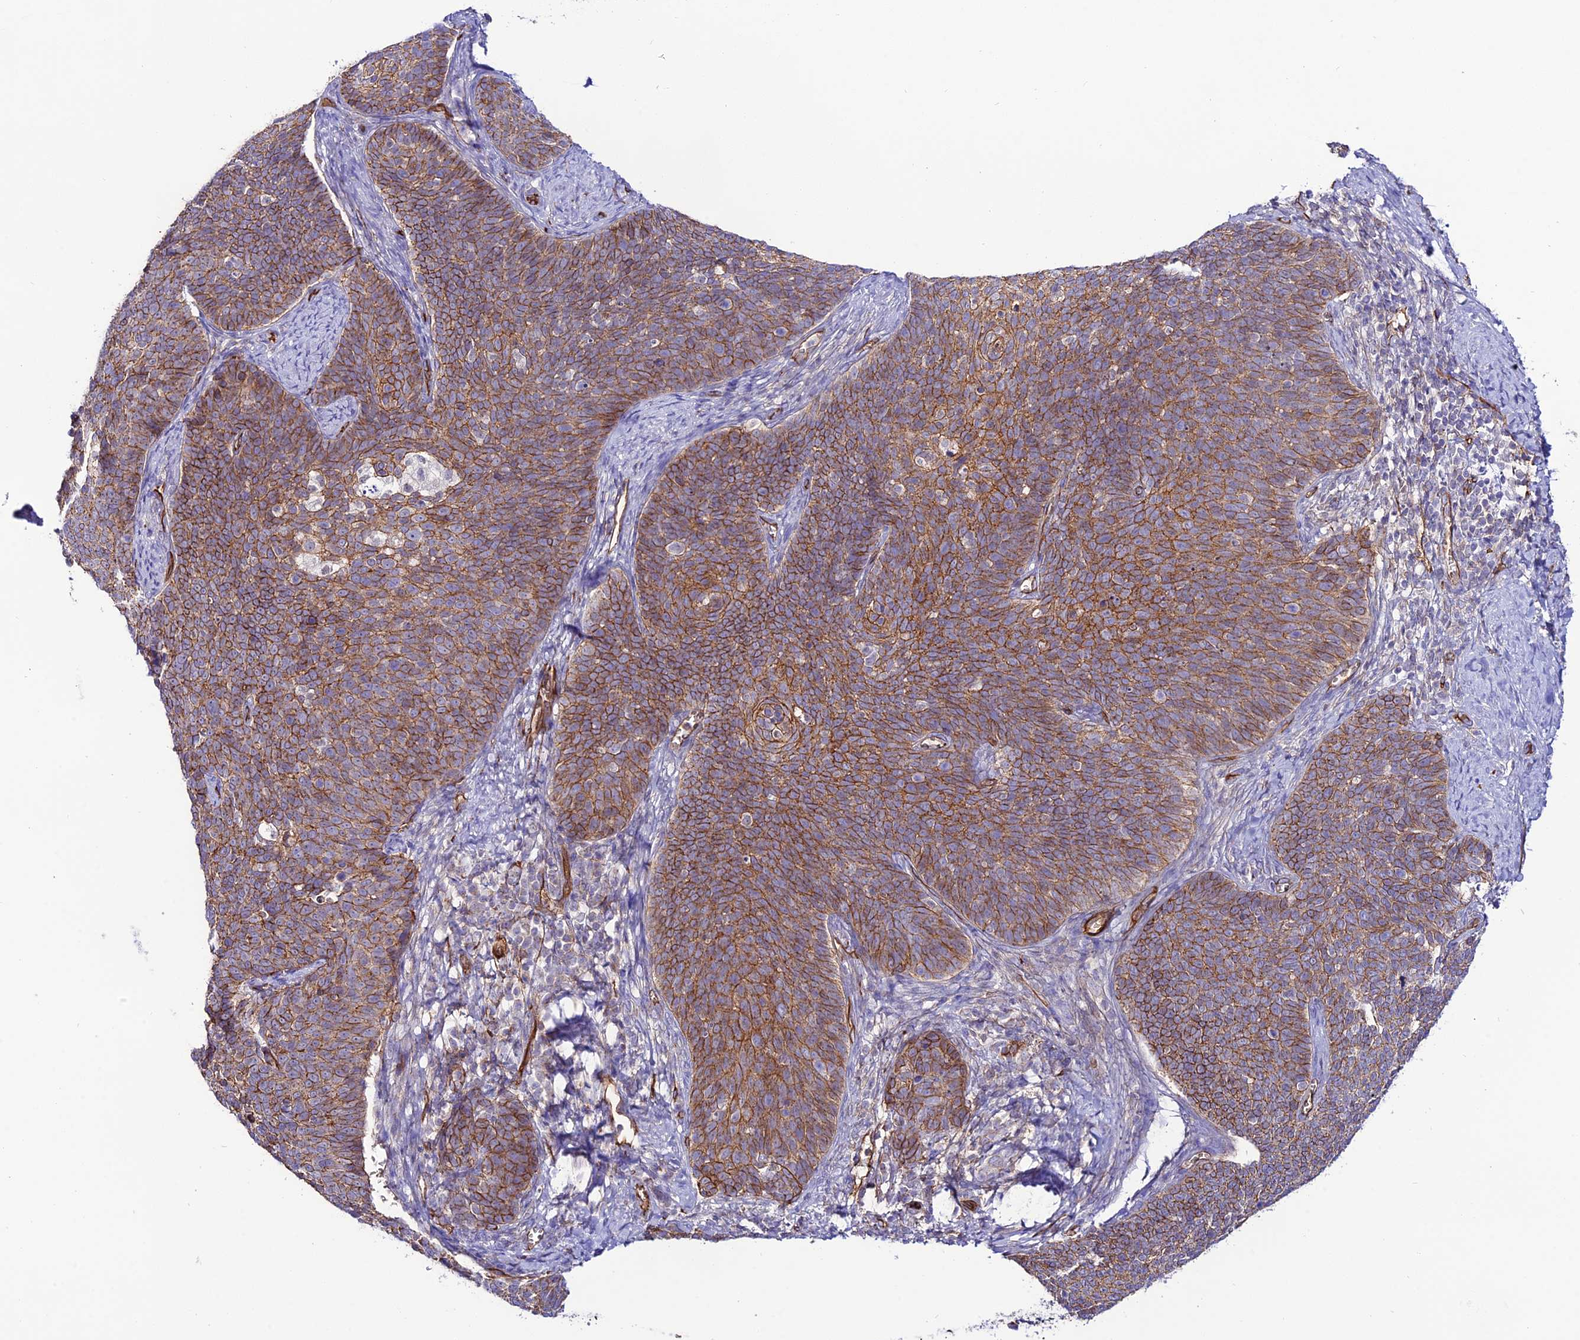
{"staining": {"intensity": "moderate", "quantity": "25%-75%", "location": "cytoplasmic/membranous"}, "tissue": "cervical cancer", "cell_type": "Tumor cells", "image_type": "cancer", "snomed": [{"axis": "morphology", "description": "Normal tissue, NOS"}, {"axis": "morphology", "description": "Squamous cell carcinoma, NOS"}, {"axis": "topography", "description": "Cervix"}], "caption": "A medium amount of moderate cytoplasmic/membranous expression is identified in approximately 25%-75% of tumor cells in cervical cancer (squamous cell carcinoma) tissue. (DAB = brown stain, brightfield microscopy at high magnification).", "gene": "YPEL5", "patient": {"sex": "female", "age": 39}}